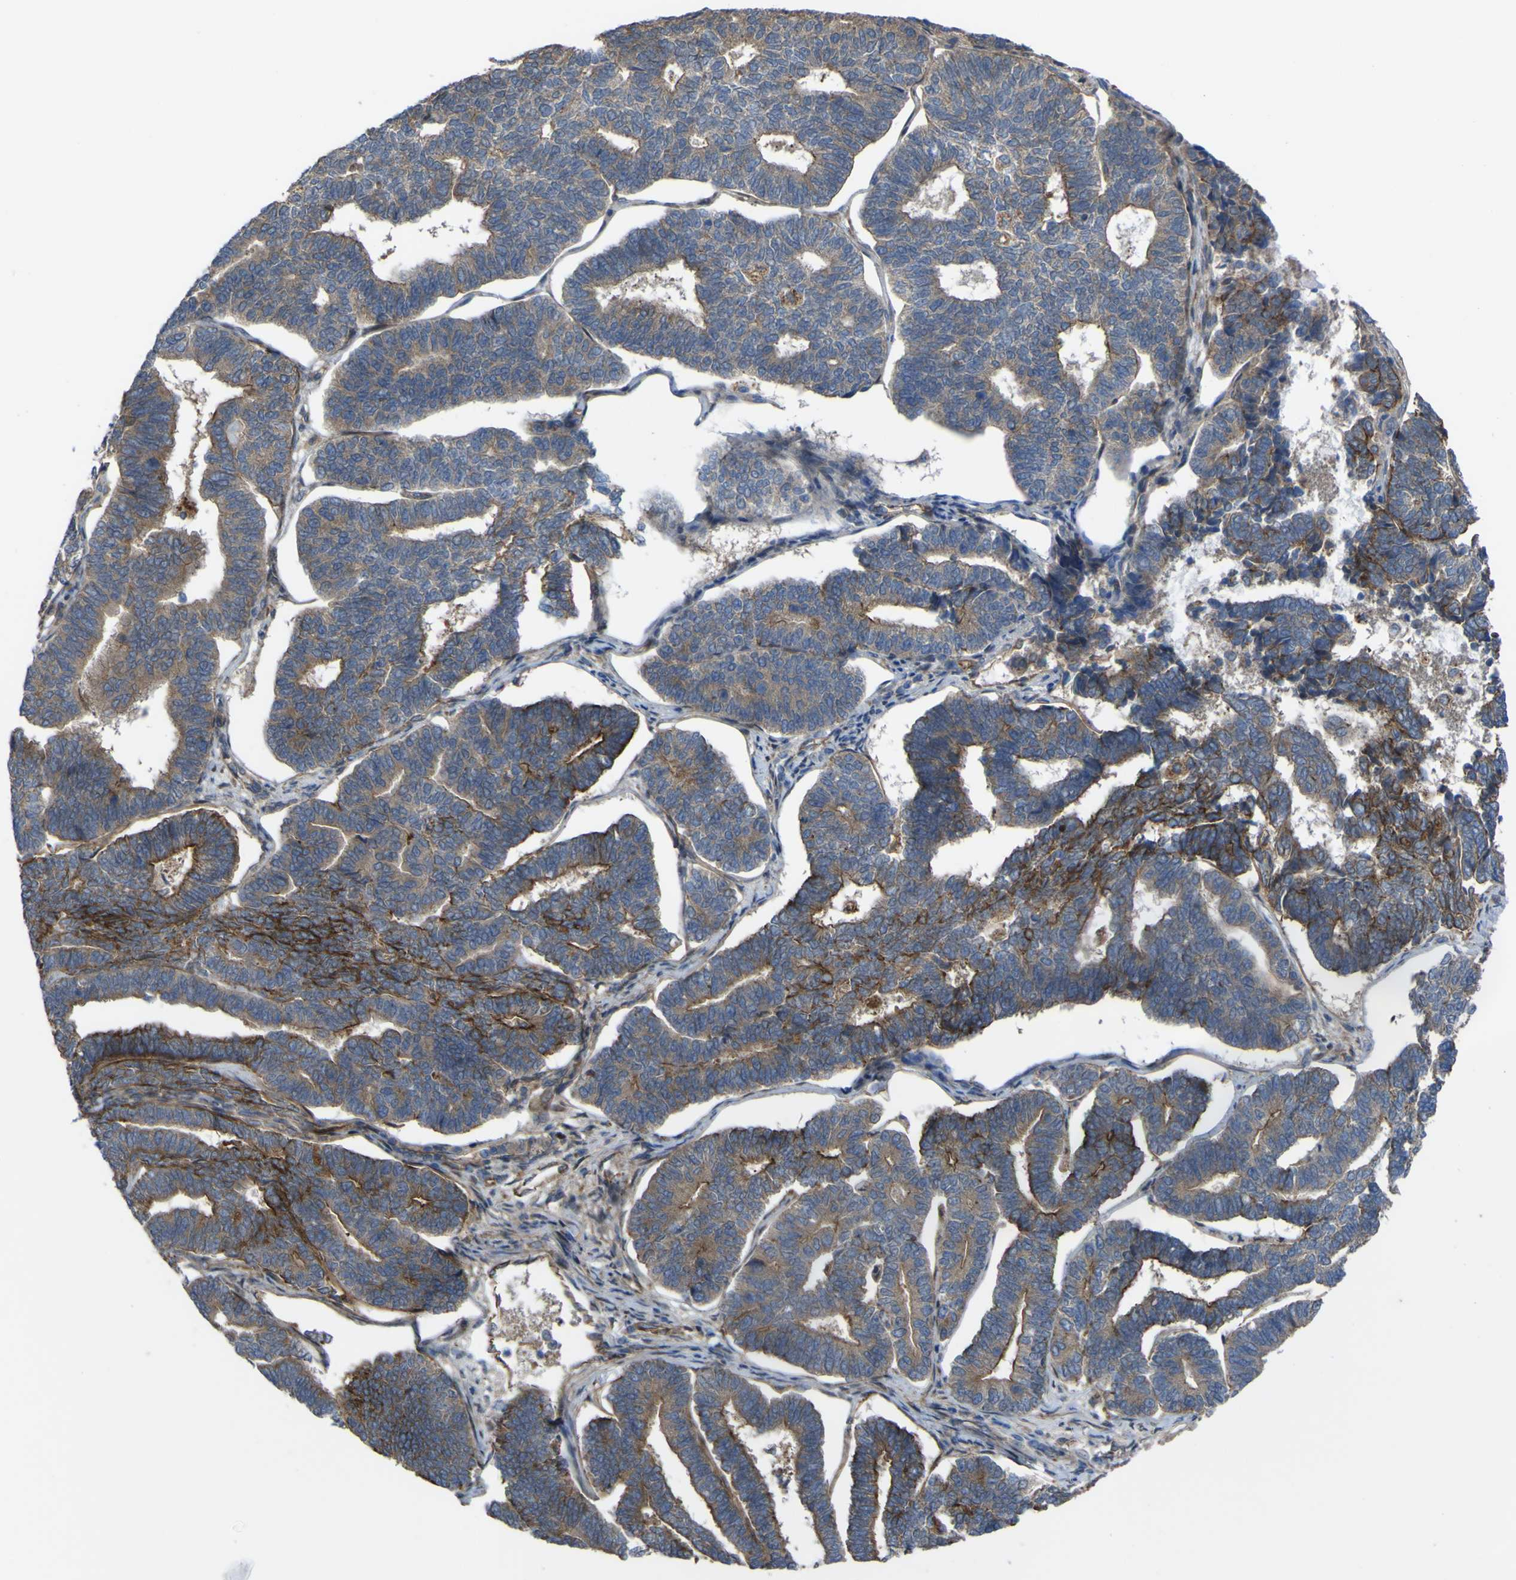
{"staining": {"intensity": "weak", "quantity": ">75%", "location": "cytoplasmic/membranous"}, "tissue": "endometrial cancer", "cell_type": "Tumor cells", "image_type": "cancer", "snomed": [{"axis": "morphology", "description": "Adenocarcinoma, NOS"}, {"axis": "topography", "description": "Endometrium"}], "caption": "IHC (DAB (3,3'-diaminobenzidine)) staining of adenocarcinoma (endometrial) demonstrates weak cytoplasmic/membranous protein positivity in about >75% of tumor cells.", "gene": "FBXO30", "patient": {"sex": "female", "age": 70}}